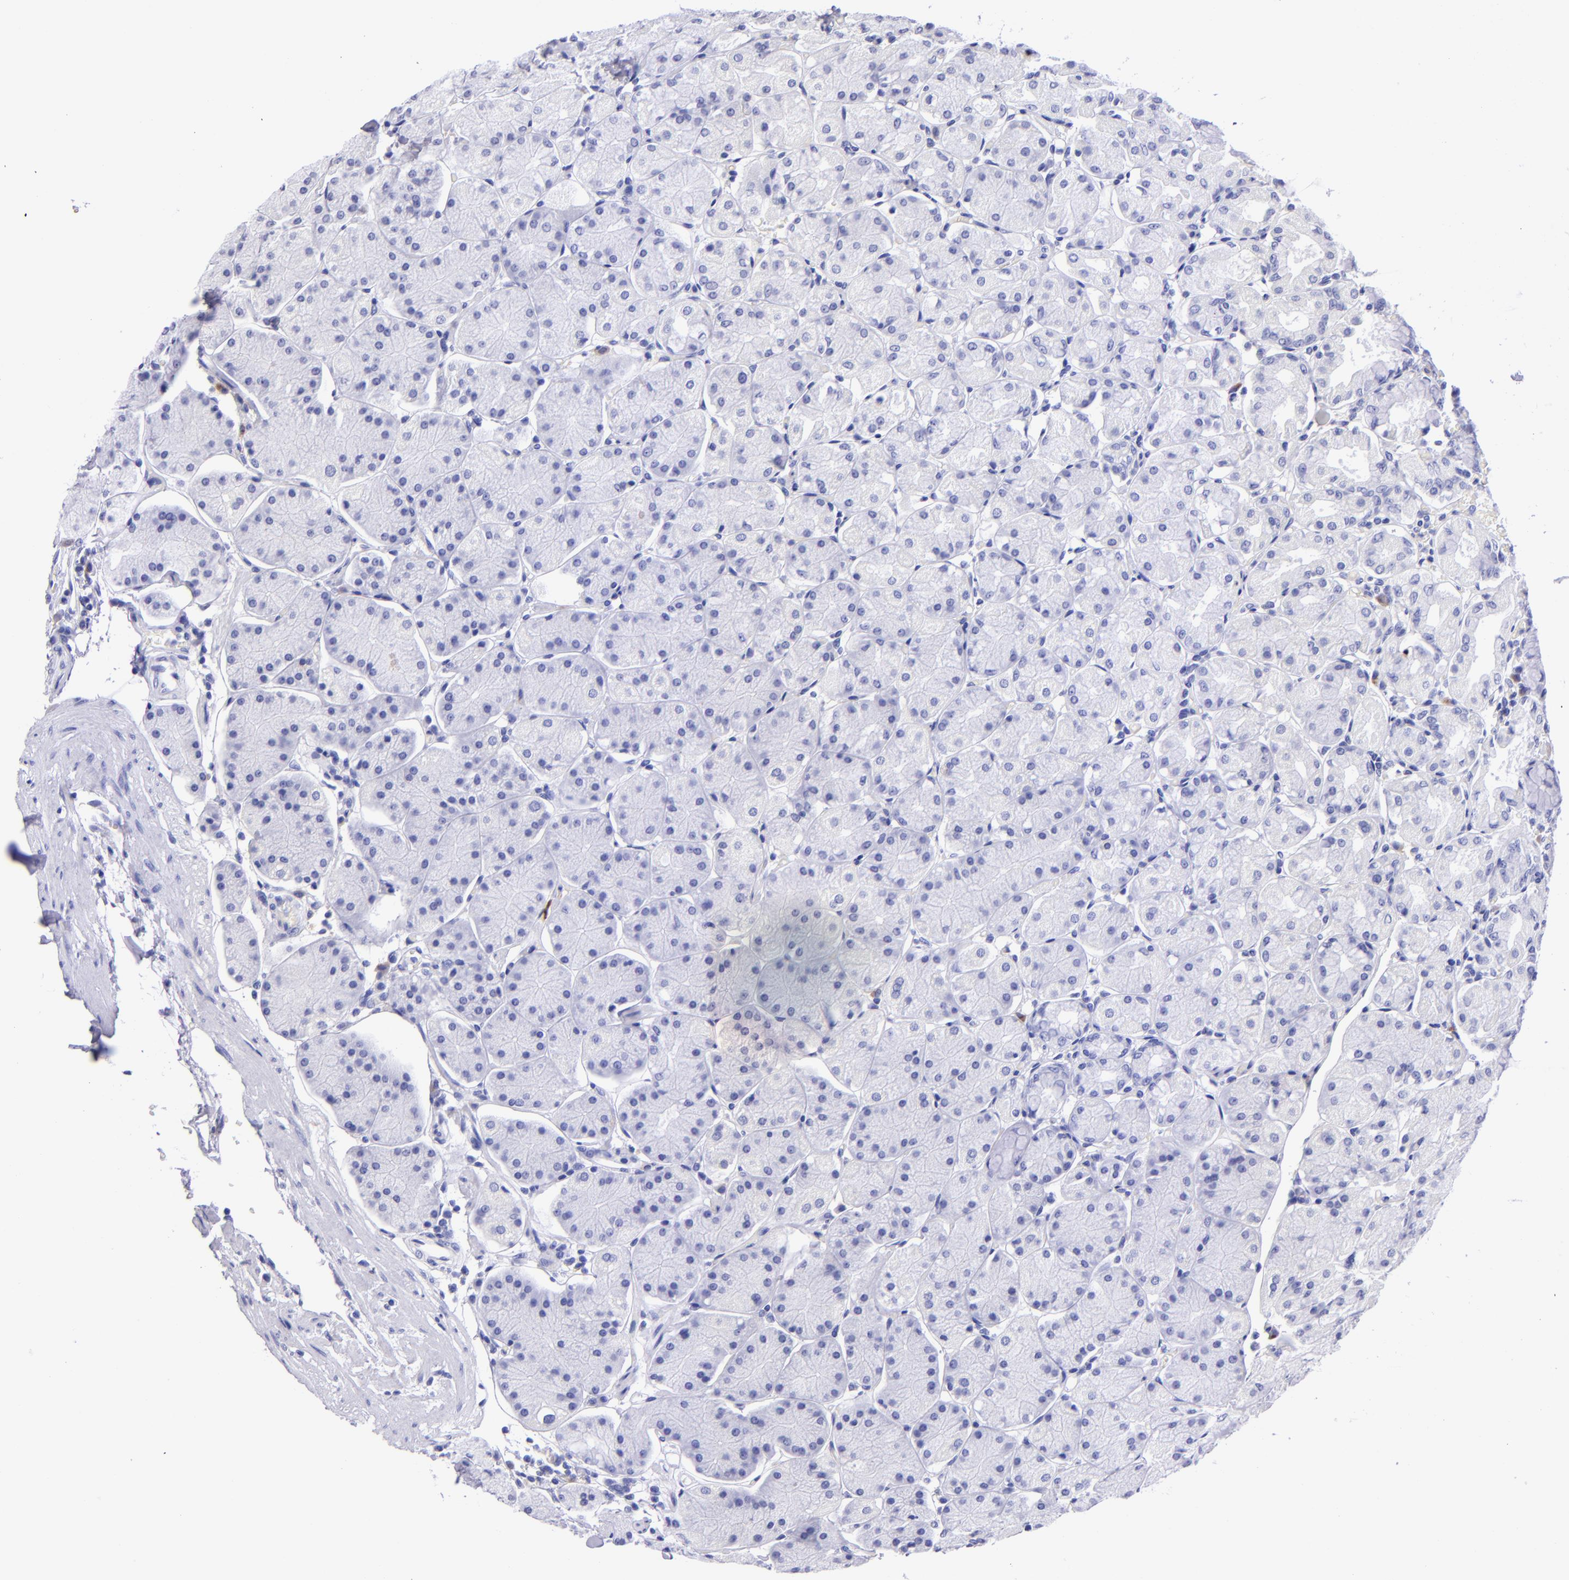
{"staining": {"intensity": "negative", "quantity": "none", "location": "none"}, "tissue": "stomach", "cell_type": "Glandular cells", "image_type": "normal", "snomed": [{"axis": "morphology", "description": "Normal tissue, NOS"}, {"axis": "topography", "description": "Stomach, upper"}, {"axis": "topography", "description": "Stomach"}], "caption": "Immunohistochemistry micrograph of normal stomach: human stomach stained with DAB displays no significant protein expression in glandular cells. (DAB immunohistochemistry (IHC) visualized using brightfield microscopy, high magnification).", "gene": "TYRP1", "patient": {"sex": "male", "age": 76}}